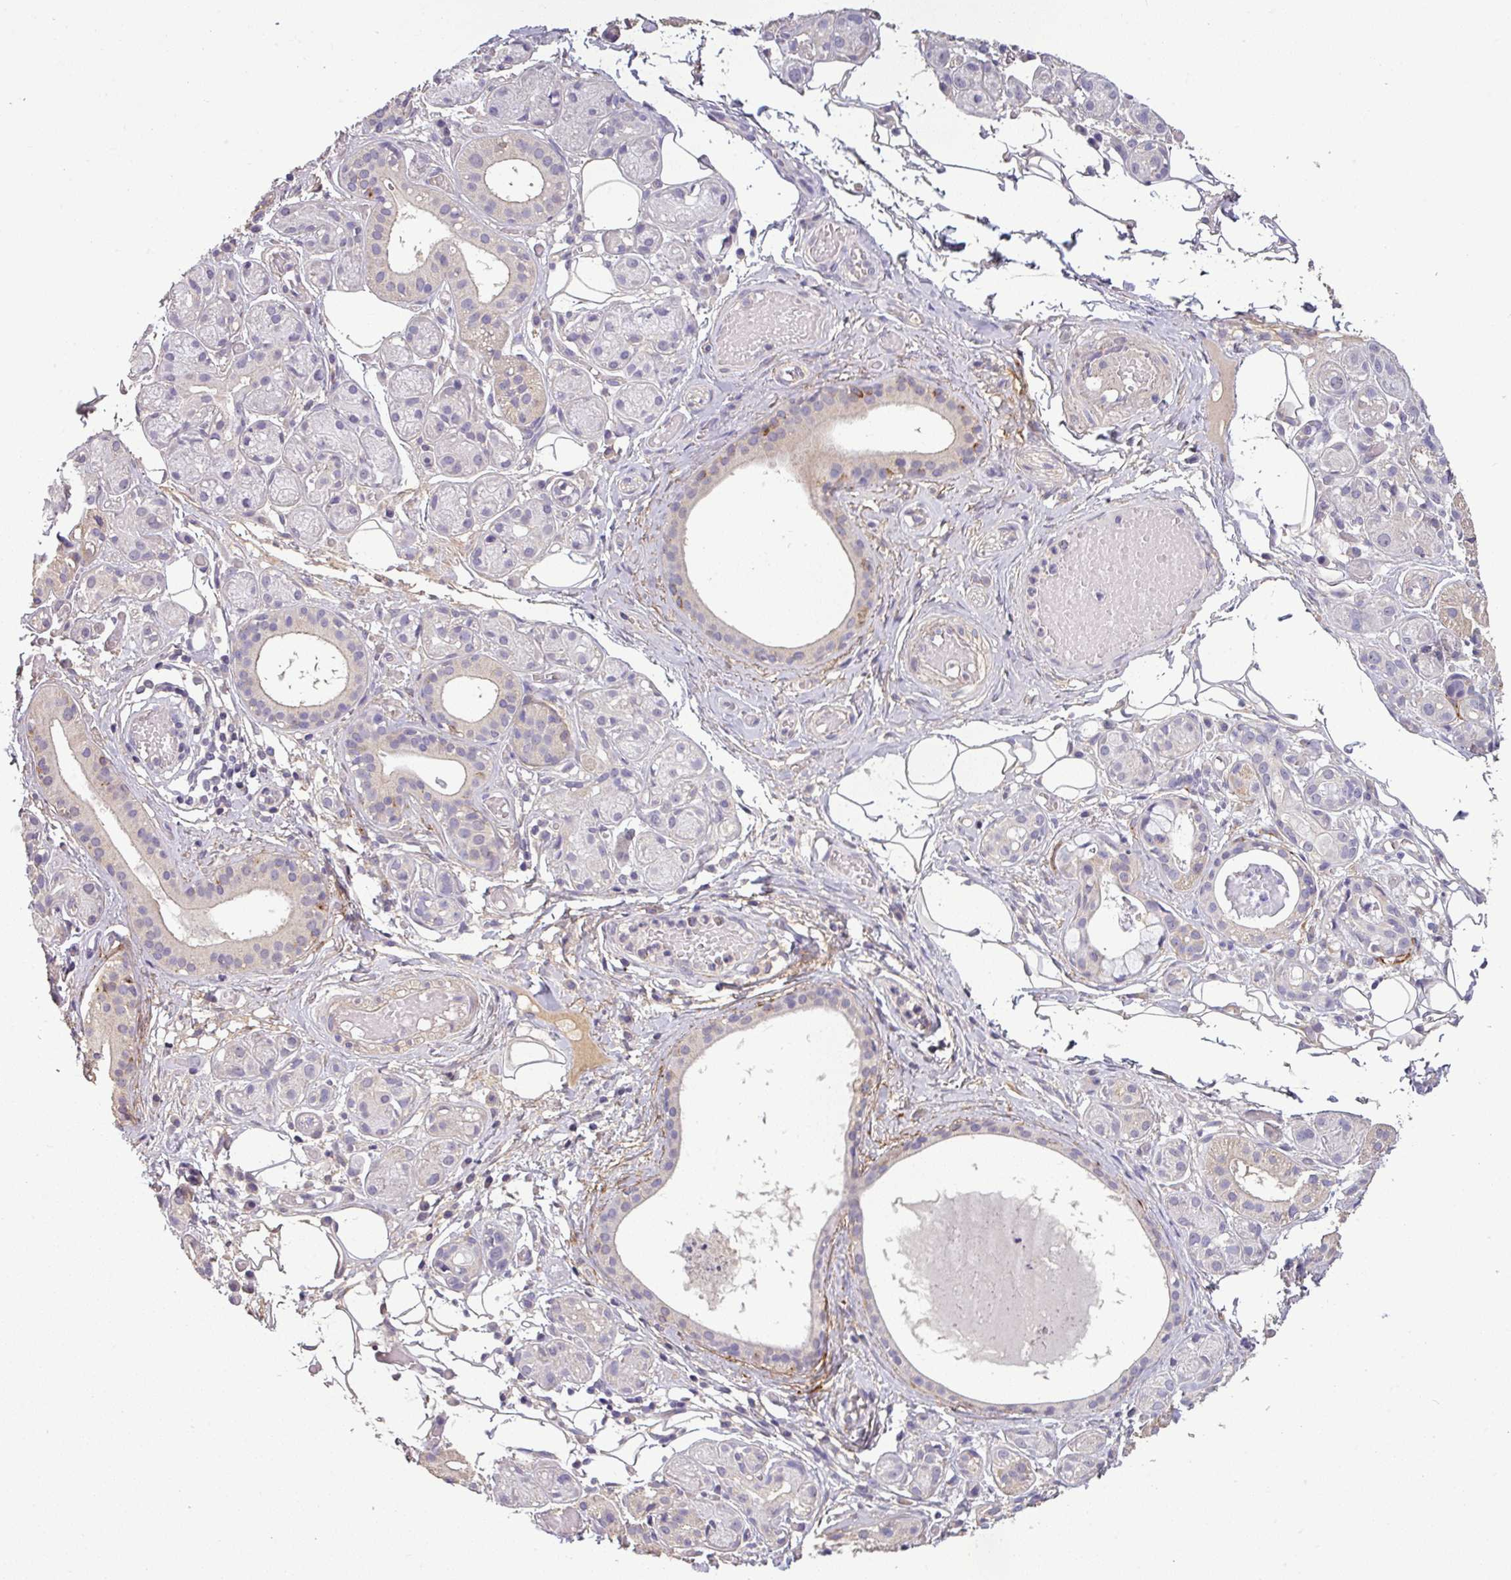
{"staining": {"intensity": "weak", "quantity": "<25%", "location": "cytoplasmic/membranous"}, "tissue": "salivary gland", "cell_type": "Glandular cells", "image_type": "normal", "snomed": [{"axis": "morphology", "description": "Normal tissue, NOS"}, {"axis": "topography", "description": "Salivary gland"}], "caption": "Protein analysis of unremarkable salivary gland shows no significant expression in glandular cells. Brightfield microscopy of immunohistochemistry stained with DAB (3,3'-diaminobenzidine) (brown) and hematoxylin (blue), captured at high magnification.", "gene": "ISLR", "patient": {"sex": "male", "age": 82}}